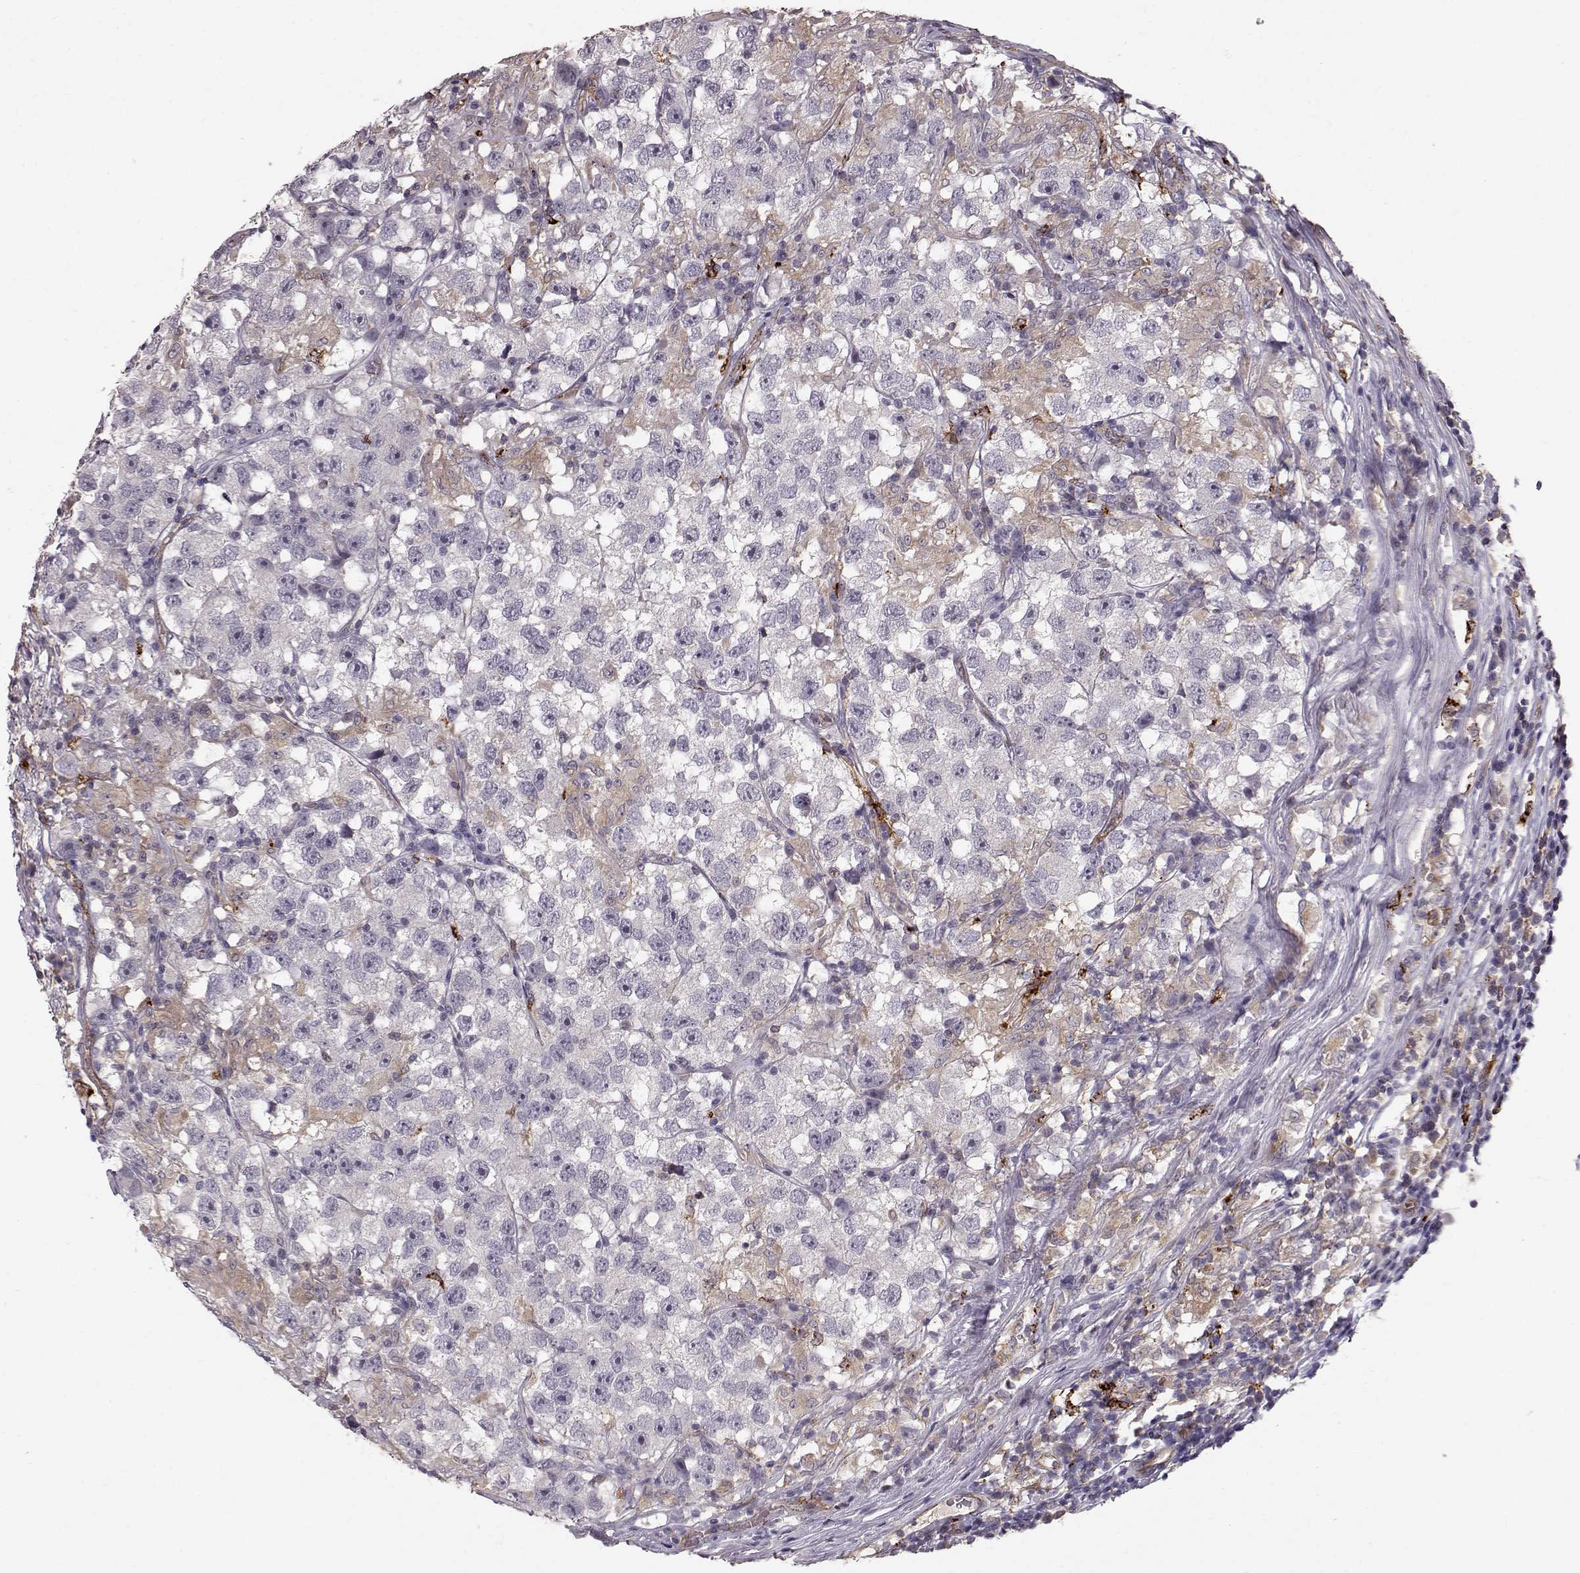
{"staining": {"intensity": "weak", "quantity": "<25%", "location": "cytoplasmic/membranous"}, "tissue": "testis cancer", "cell_type": "Tumor cells", "image_type": "cancer", "snomed": [{"axis": "morphology", "description": "Seminoma, NOS"}, {"axis": "topography", "description": "Testis"}], "caption": "There is no significant expression in tumor cells of testis cancer.", "gene": "CCNF", "patient": {"sex": "male", "age": 26}}